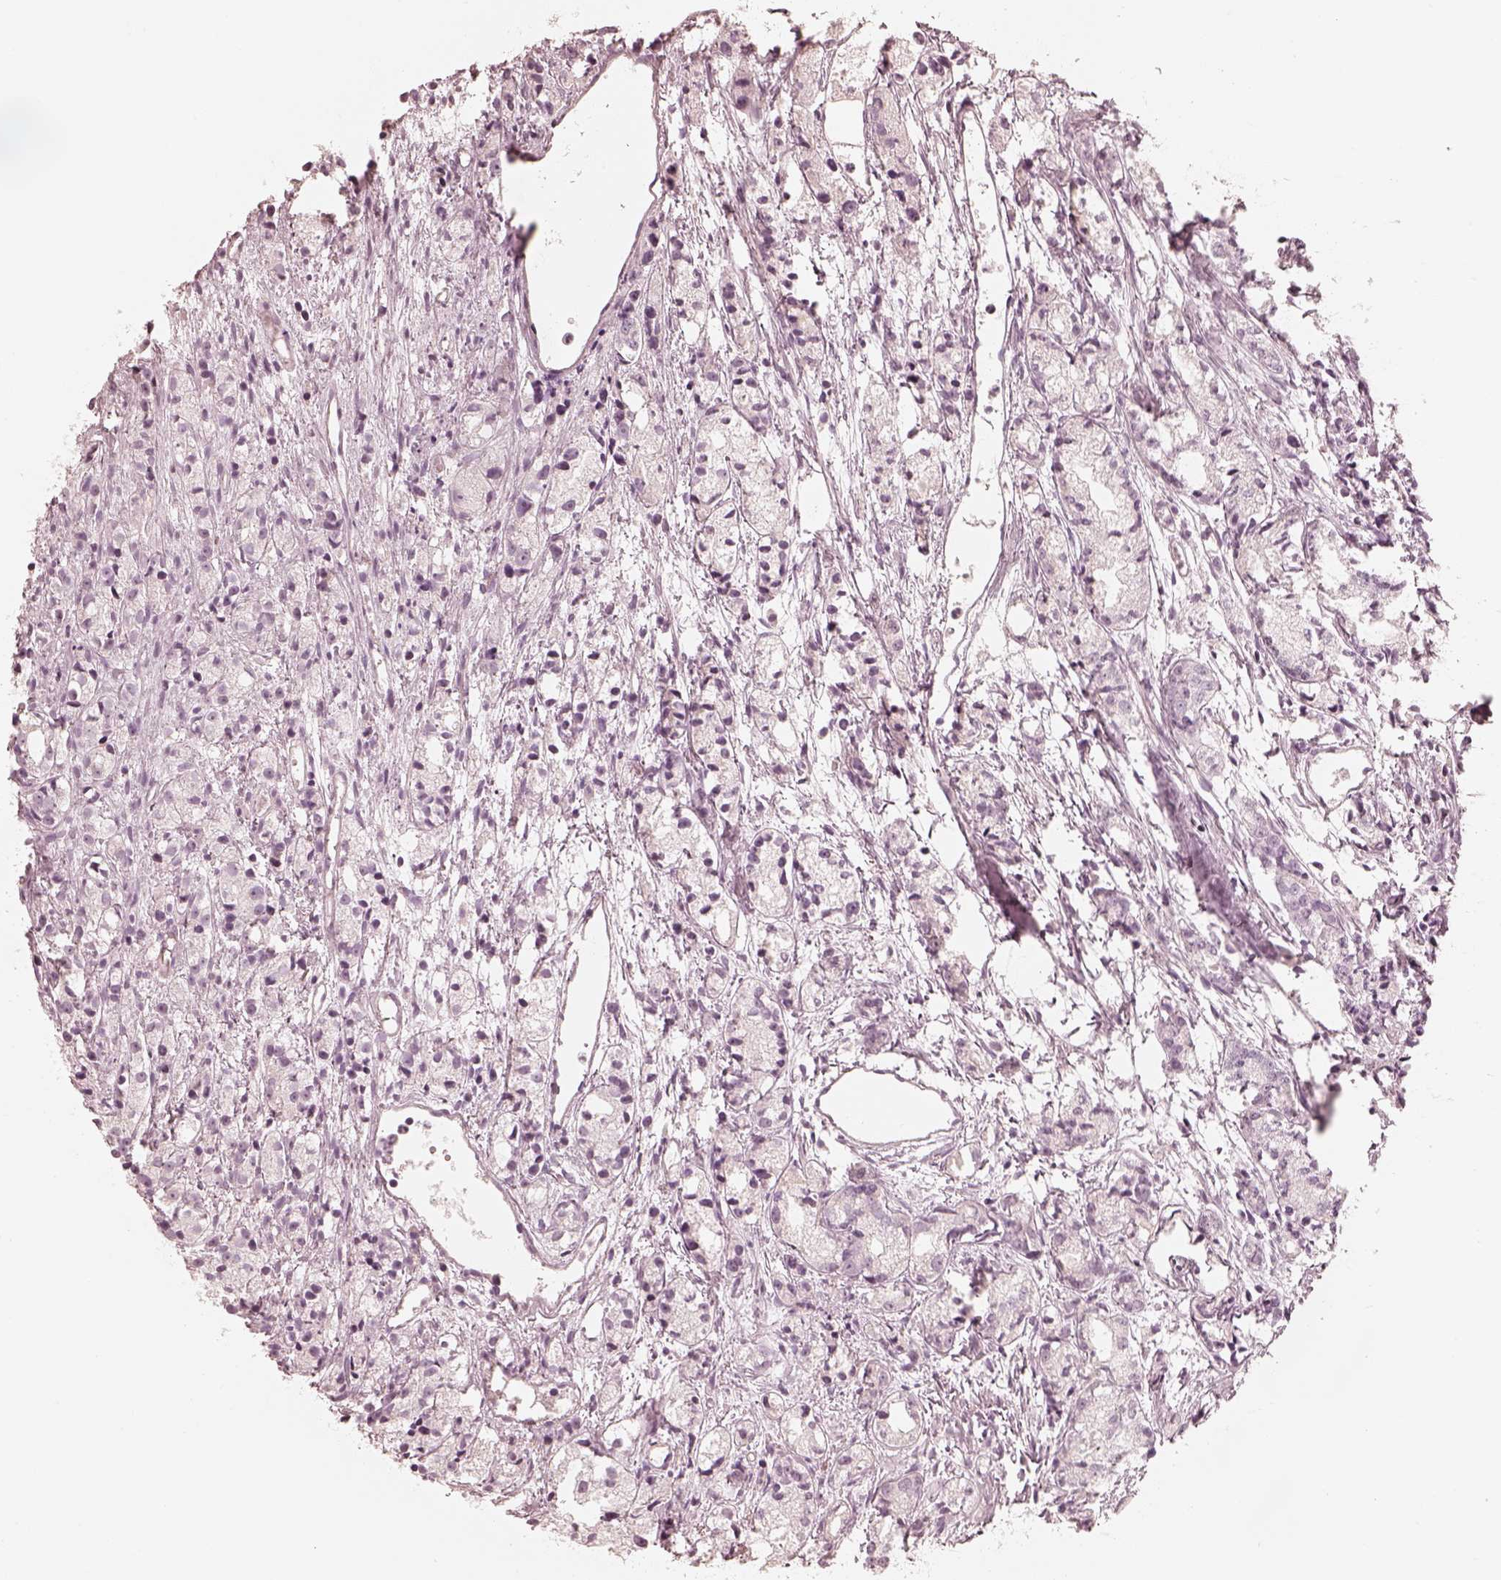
{"staining": {"intensity": "negative", "quantity": "none", "location": "none"}, "tissue": "prostate cancer", "cell_type": "Tumor cells", "image_type": "cancer", "snomed": [{"axis": "morphology", "description": "Adenocarcinoma, Medium grade"}, {"axis": "topography", "description": "Prostate"}], "caption": "Adenocarcinoma (medium-grade) (prostate) stained for a protein using immunohistochemistry (IHC) demonstrates no staining tumor cells.", "gene": "CALR3", "patient": {"sex": "male", "age": 74}}